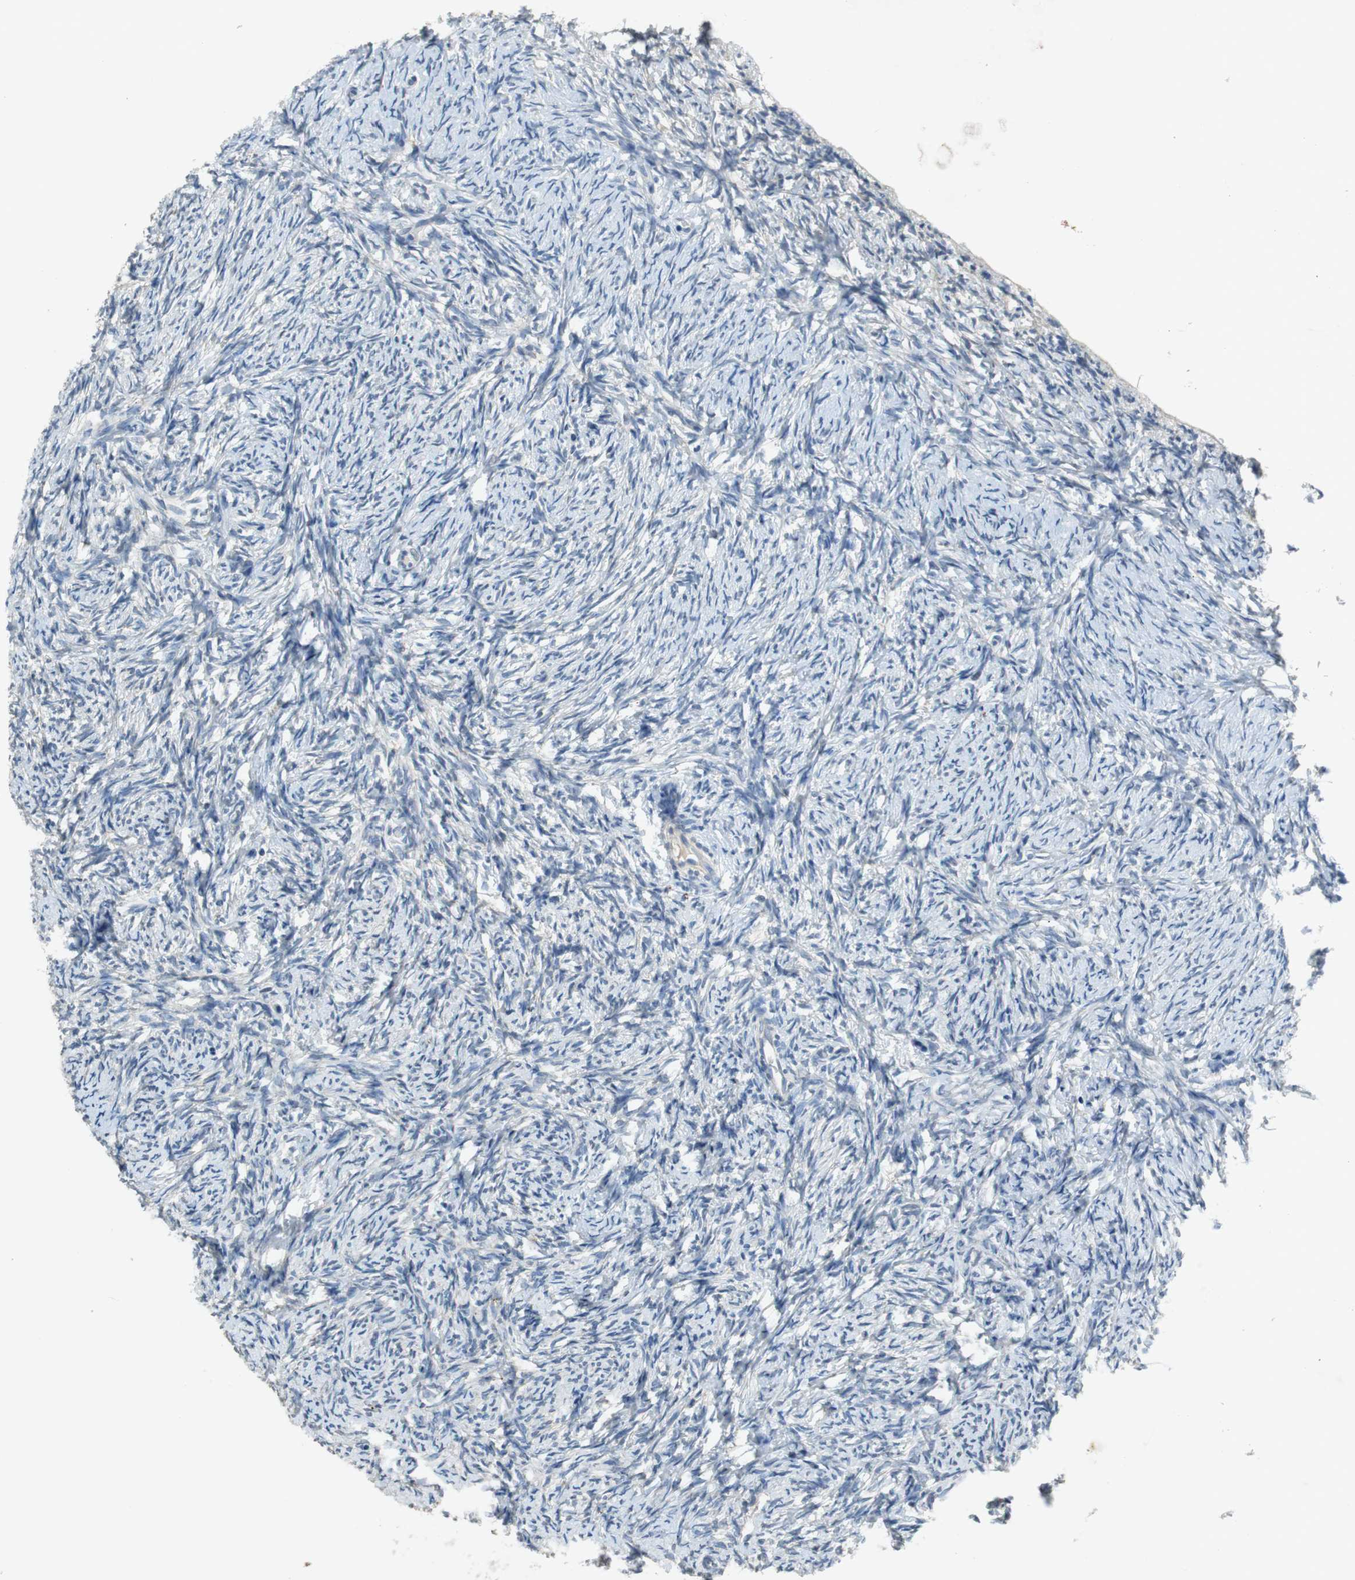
{"staining": {"intensity": "negative", "quantity": "none", "location": "none"}, "tissue": "ovary", "cell_type": "Ovarian stroma cells", "image_type": "normal", "snomed": [{"axis": "morphology", "description": "Normal tissue, NOS"}, {"axis": "topography", "description": "Ovary"}], "caption": "Immunohistochemical staining of unremarkable ovary shows no significant expression in ovarian stroma cells.", "gene": "GLCCI1", "patient": {"sex": "female", "age": 60}}